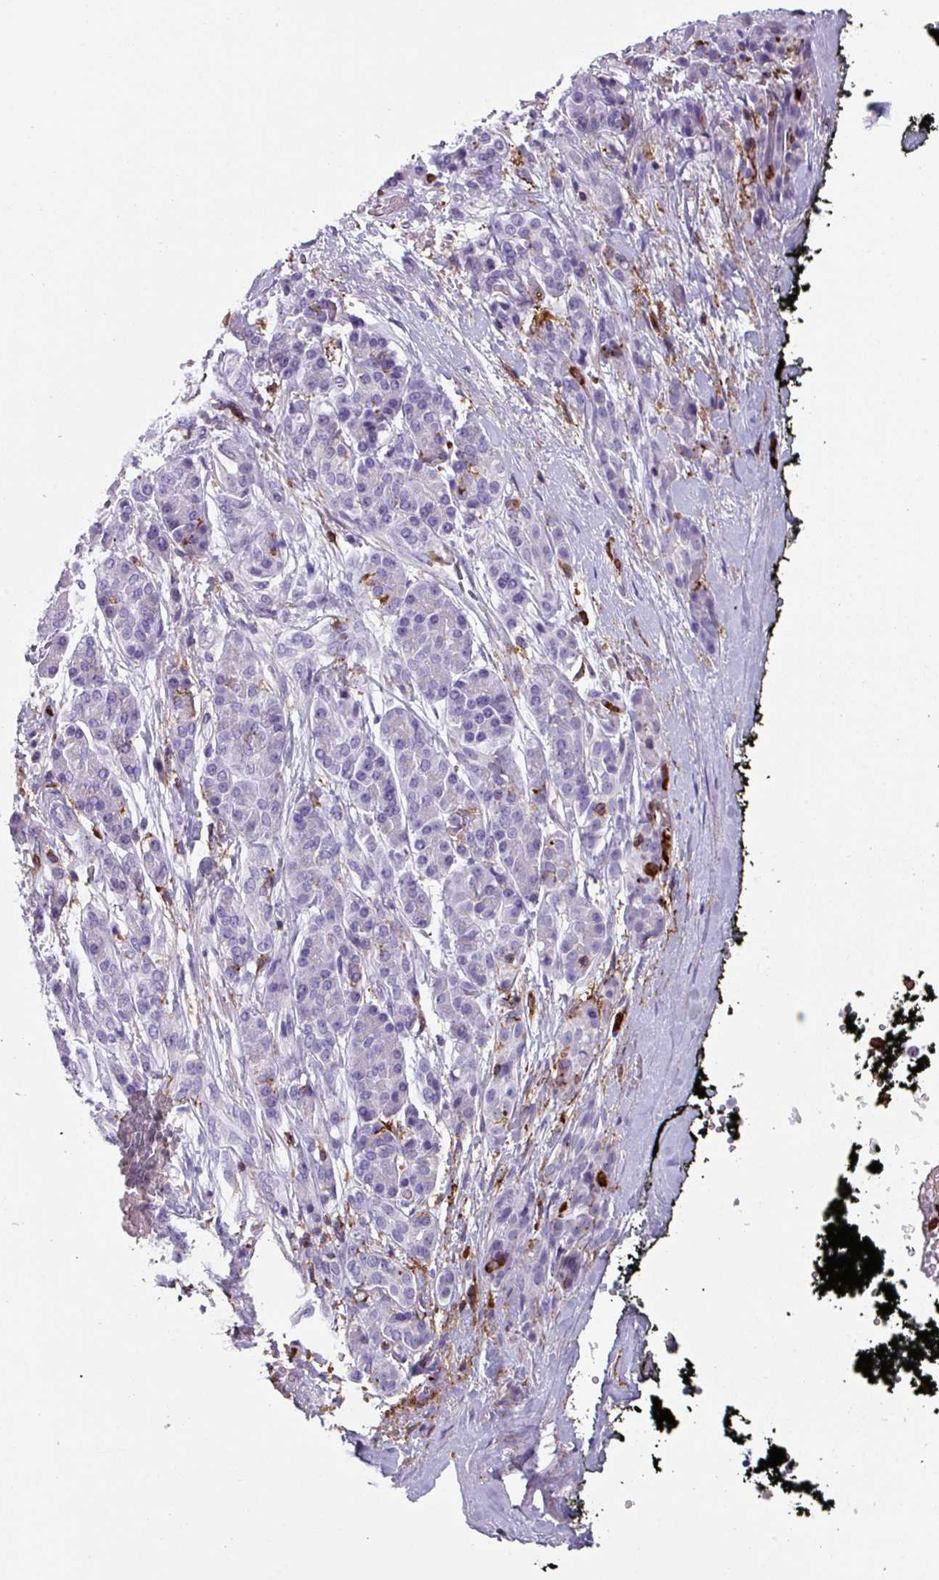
{"staining": {"intensity": "negative", "quantity": "none", "location": "none"}, "tissue": "pancreatic cancer", "cell_type": "Tumor cells", "image_type": "cancer", "snomed": [{"axis": "morphology", "description": "Inflammation, NOS"}, {"axis": "morphology", "description": "Adenocarcinoma, NOS"}, {"axis": "topography", "description": "Pancreas"}], "caption": "An IHC image of pancreatic adenocarcinoma is shown. There is no staining in tumor cells of pancreatic adenocarcinoma.", "gene": "EXOSC5", "patient": {"sex": "female", "age": 56}}